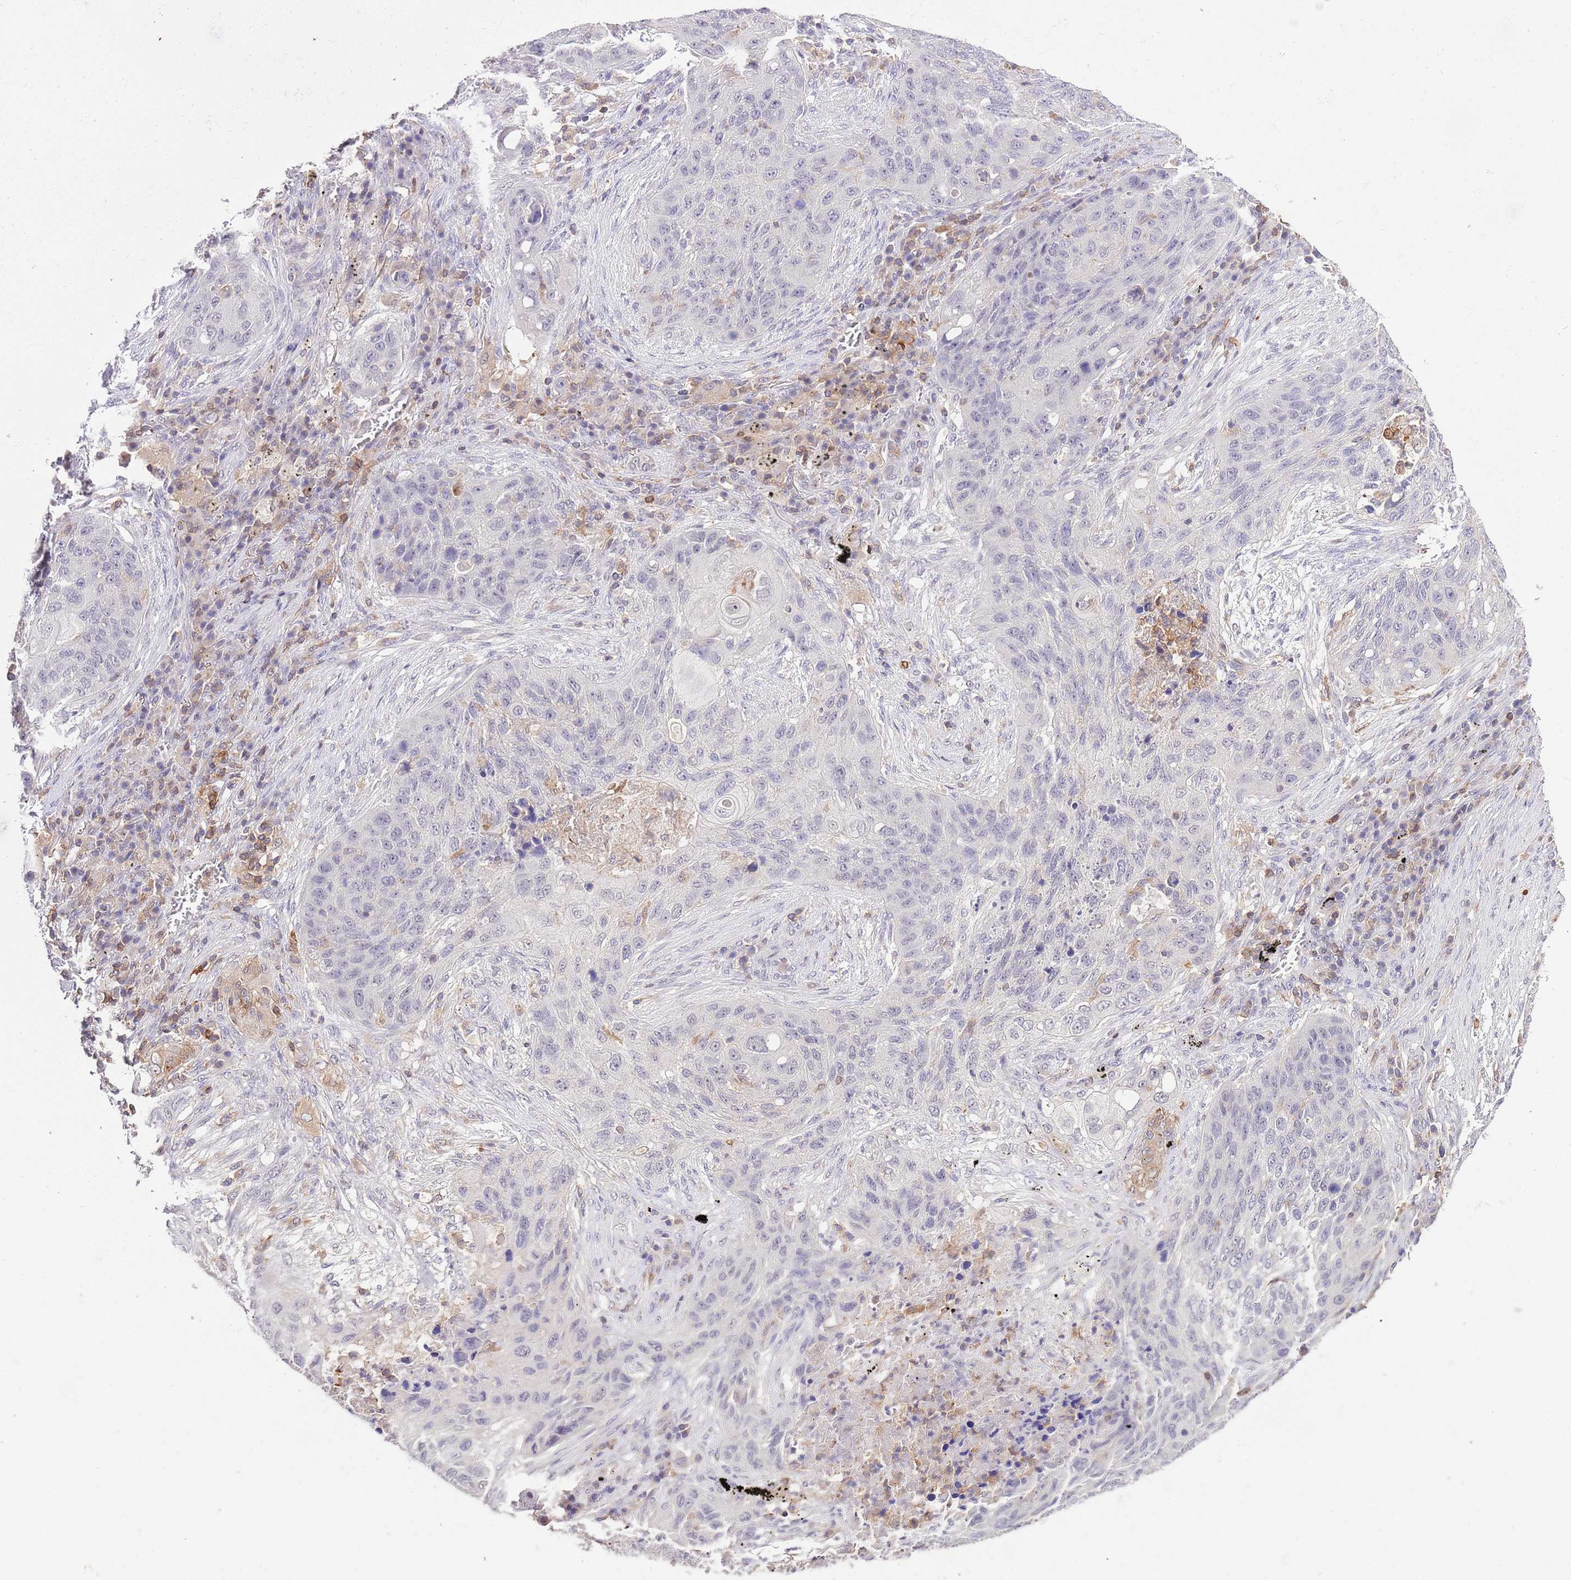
{"staining": {"intensity": "negative", "quantity": "none", "location": "none"}, "tissue": "lung cancer", "cell_type": "Tumor cells", "image_type": "cancer", "snomed": [{"axis": "morphology", "description": "Squamous cell carcinoma, NOS"}, {"axis": "topography", "description": "Lung"}], "caption": "This image is of lung cancer (squamous cell carcinoma) stained with immunohistochemistry to label a protein in brown with the nuclei are counter-stained blue. There is no expression in tumor cells. (DAB (3,3'-diaminobenzidine) immunohistochemistry, high magnification).", "gene": "EFHD1", "patient": {"sex": "female", "age": 63}}